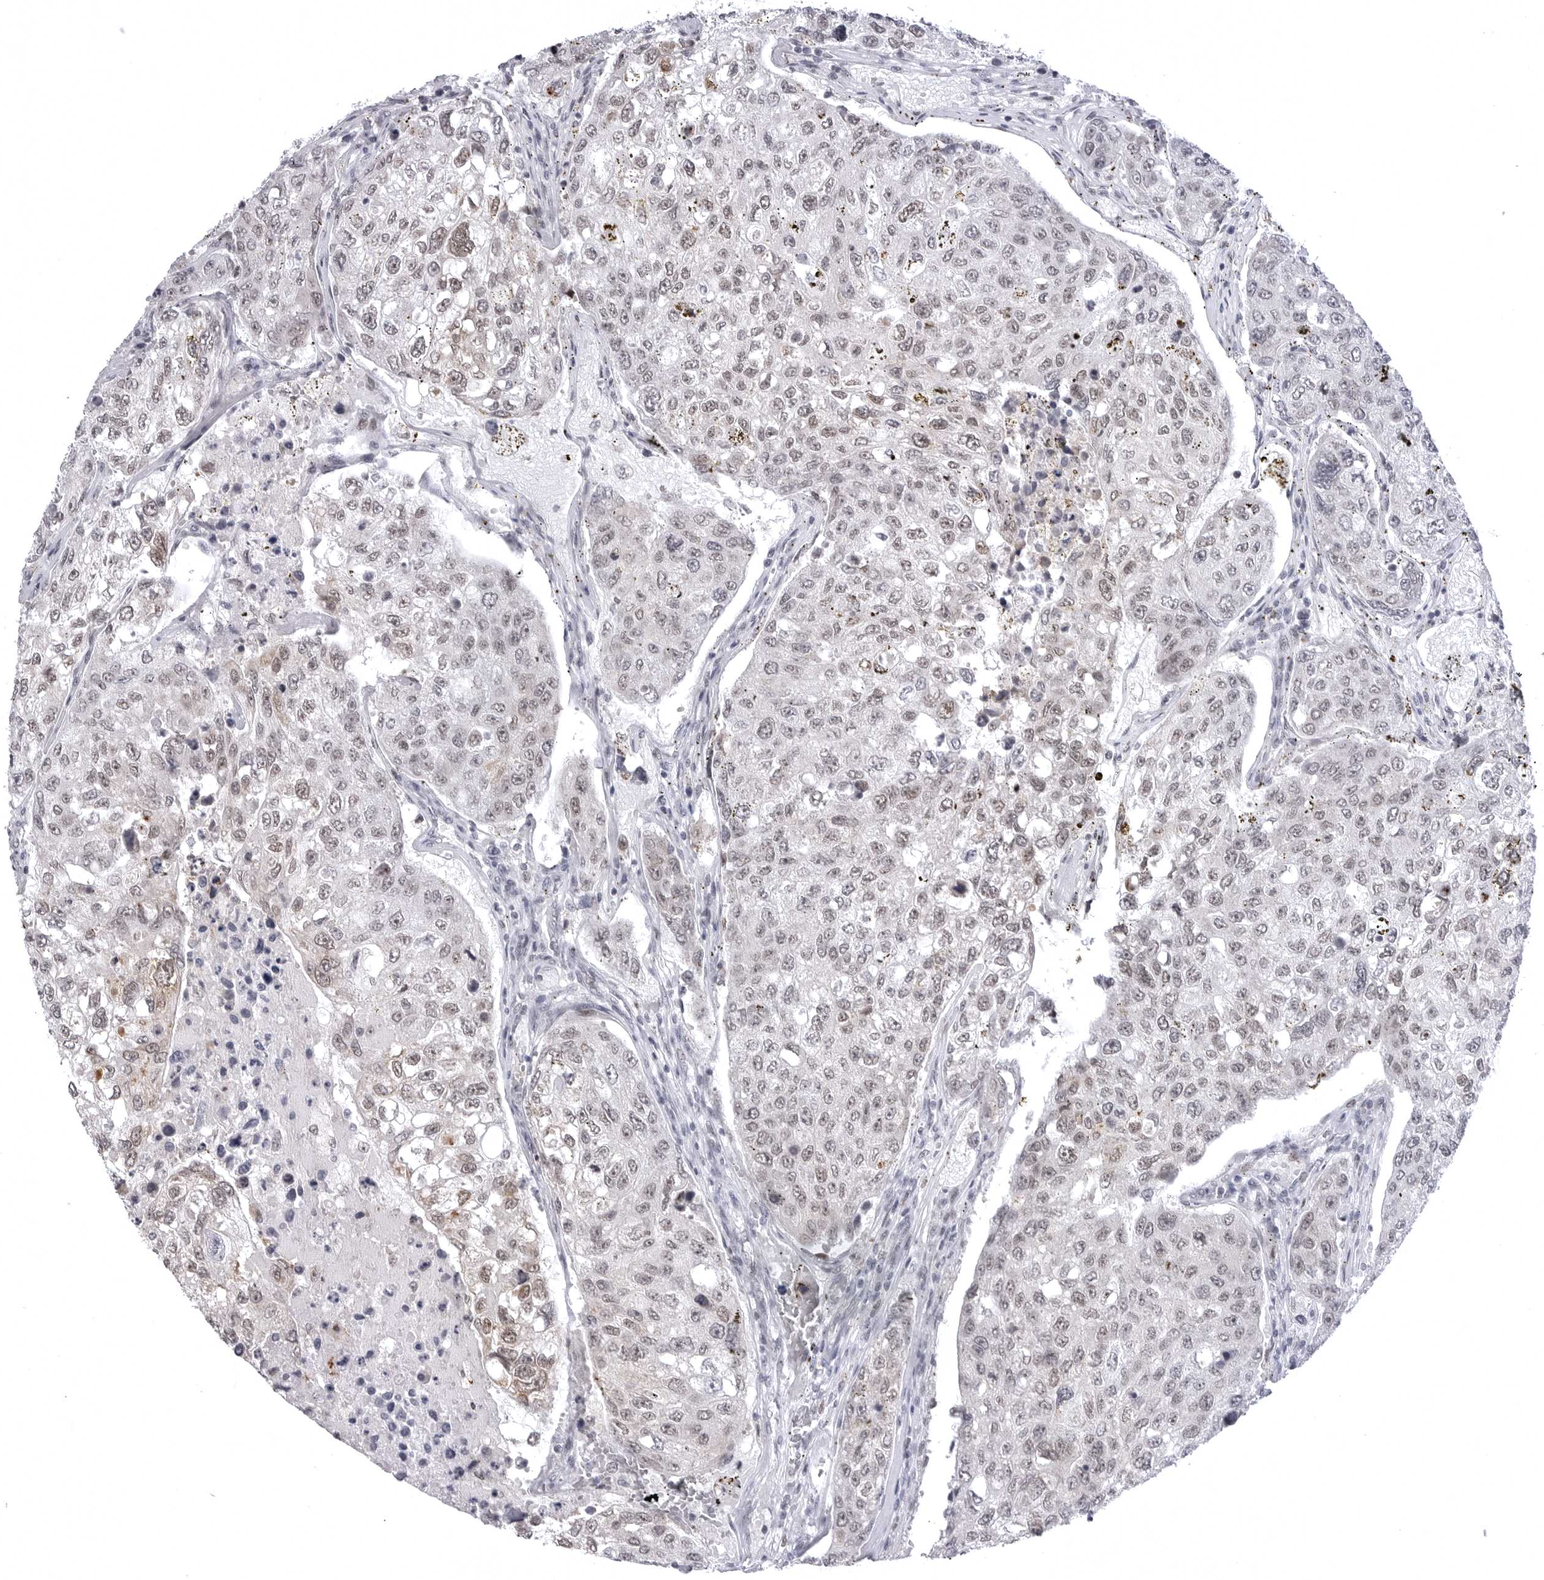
{"staining": {"intensity": "weak", "quantity": "25%-75%", "location": "nuclear"}, "tissue": "urothelial cancer", "cell_type": "Tumor cells", "image_type": "cancer", "snomed": [{"axis": "morphology", "description": "Urothelial carcinoma, High grade"}, {"axis": "topography", "description": "Lymph node"}, {"axis": "topography", "description": "Urinary bladder"}], "caption": "Weak nuclear staining for a protein is identified in approximately 25%-75% of tumor cells of urothelial carcinoma (high-grade) using immunohistochemistry.", "gene": "PTK2B", "patient": {"sex": "male", "age": 51}}